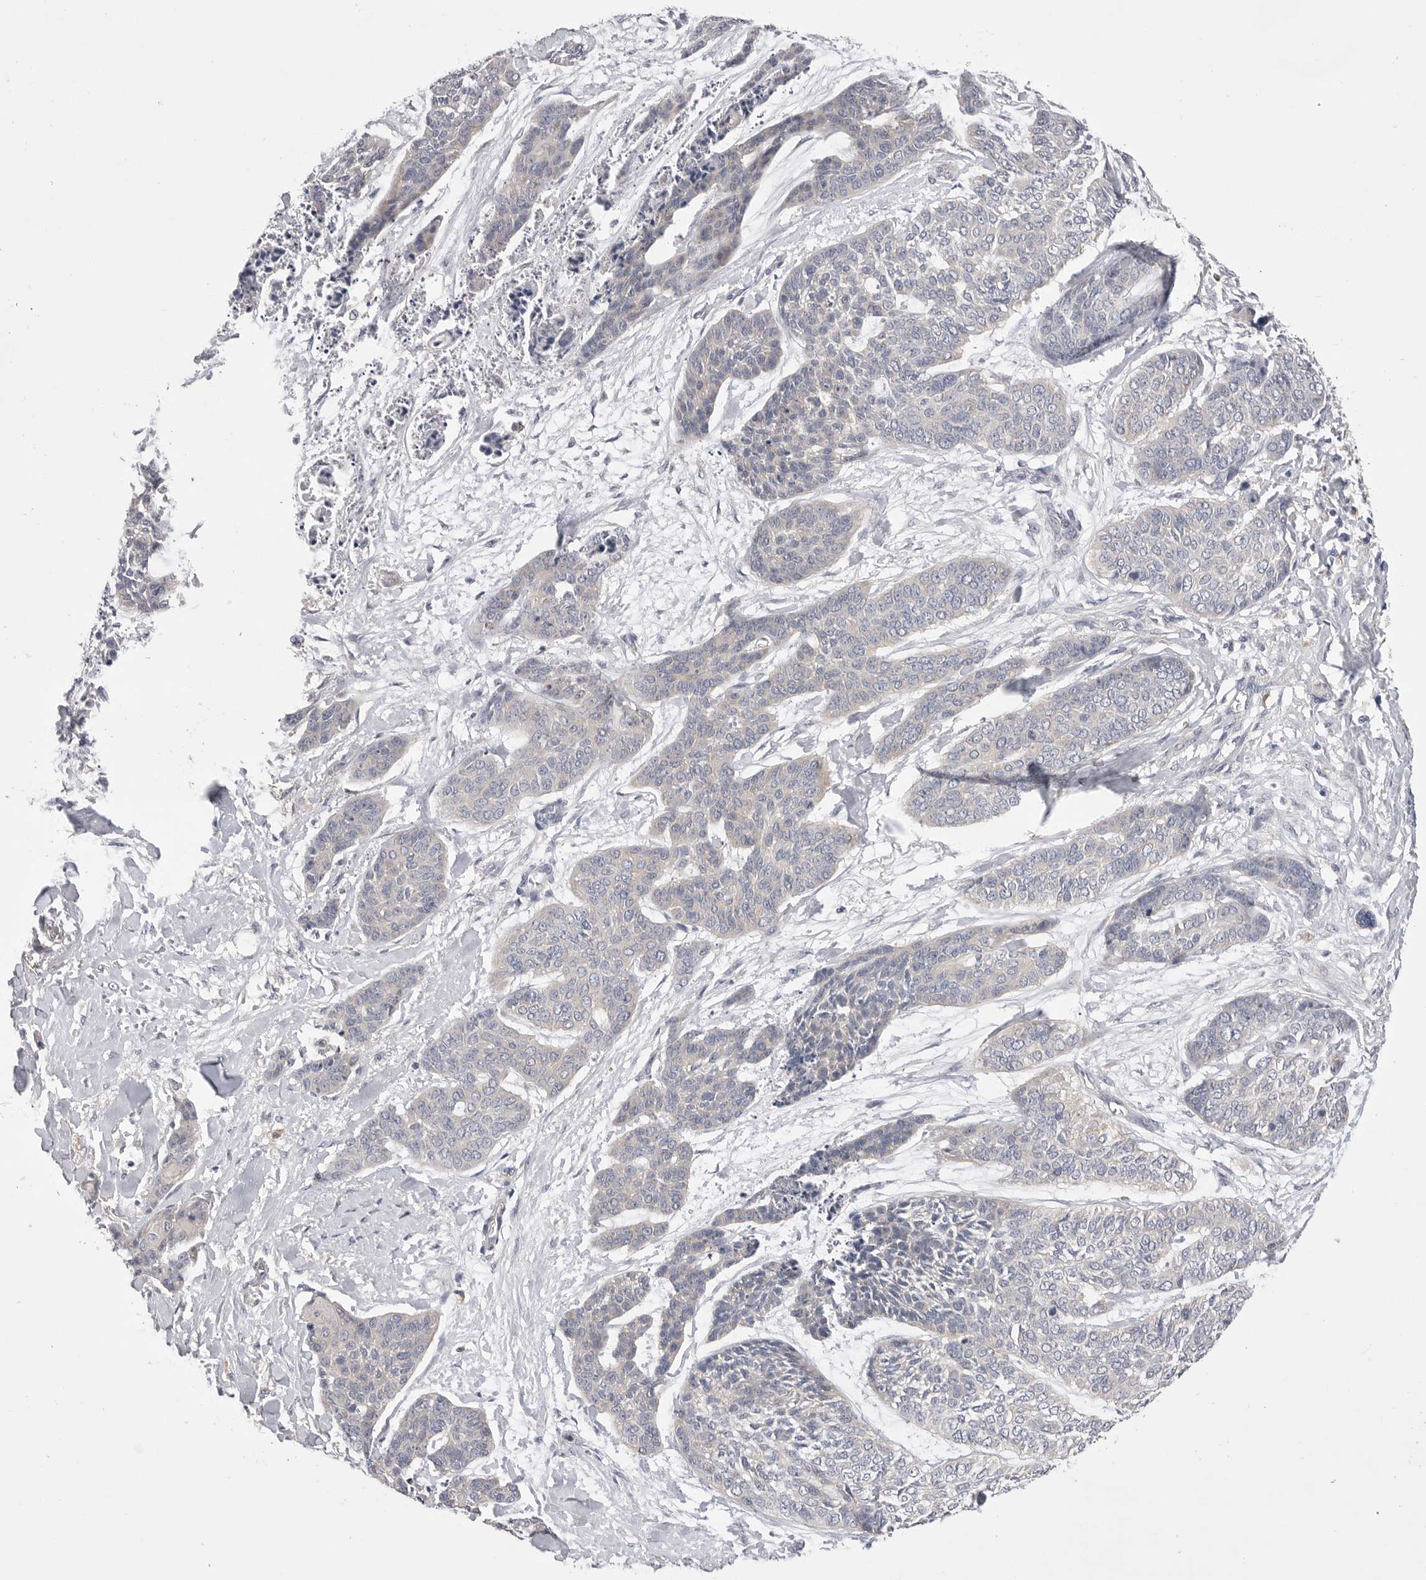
{"staining": {"intensity": "negative", "quantity": "none", "location": "none"}, "tissue": "skin cancer", "cell_type": "Tumor cells", "image_type": "cancer", "snomed": [{"axis": "morphology", "description": "Basal cell carcinoma"}, {"axis": "topography", "description": "Skin"}], "caption": "Tumor cells show no significant protein staining in skin cancer (basal cell carcinoma).", "gene": "VAC14", "patient": {"sex": "female", "age": 64}}